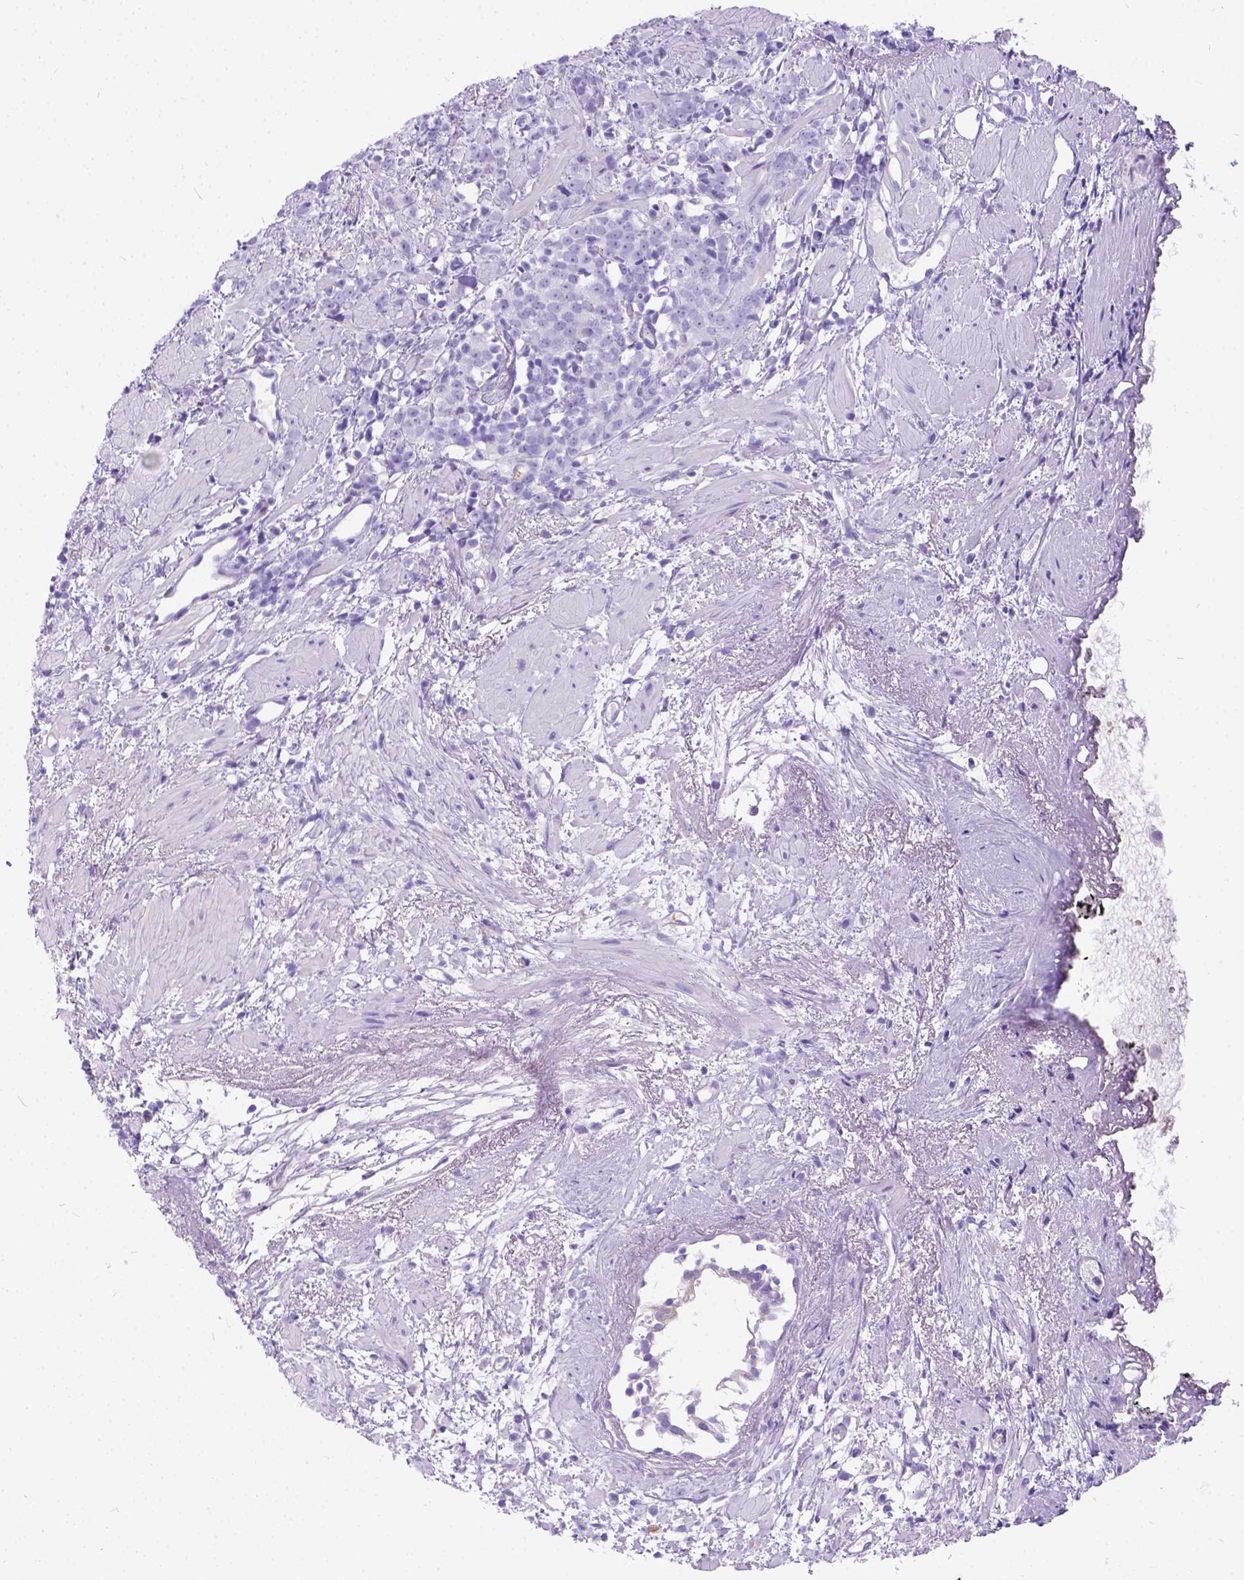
{"staining": {"intensity": "negative", "quantity": "none", "location": "none"}, "tissue": "prostate cancer", "cell_type": "Tumor cells", "image_type": "cancer", "snomed": [{"axis": "morphology", "description": "Adenocarcinoma, High grade"}, {"axis": "topography", "description": "Prostate"}], "caption": "Immunohistochemistry (IHC) image of human prostate high-grade adenocarcinoma stained for a protein (brown), which shows no positivity in tumor cells.", "gene": "TMEM169", "patient": {"sex": "male", "age": 83}}